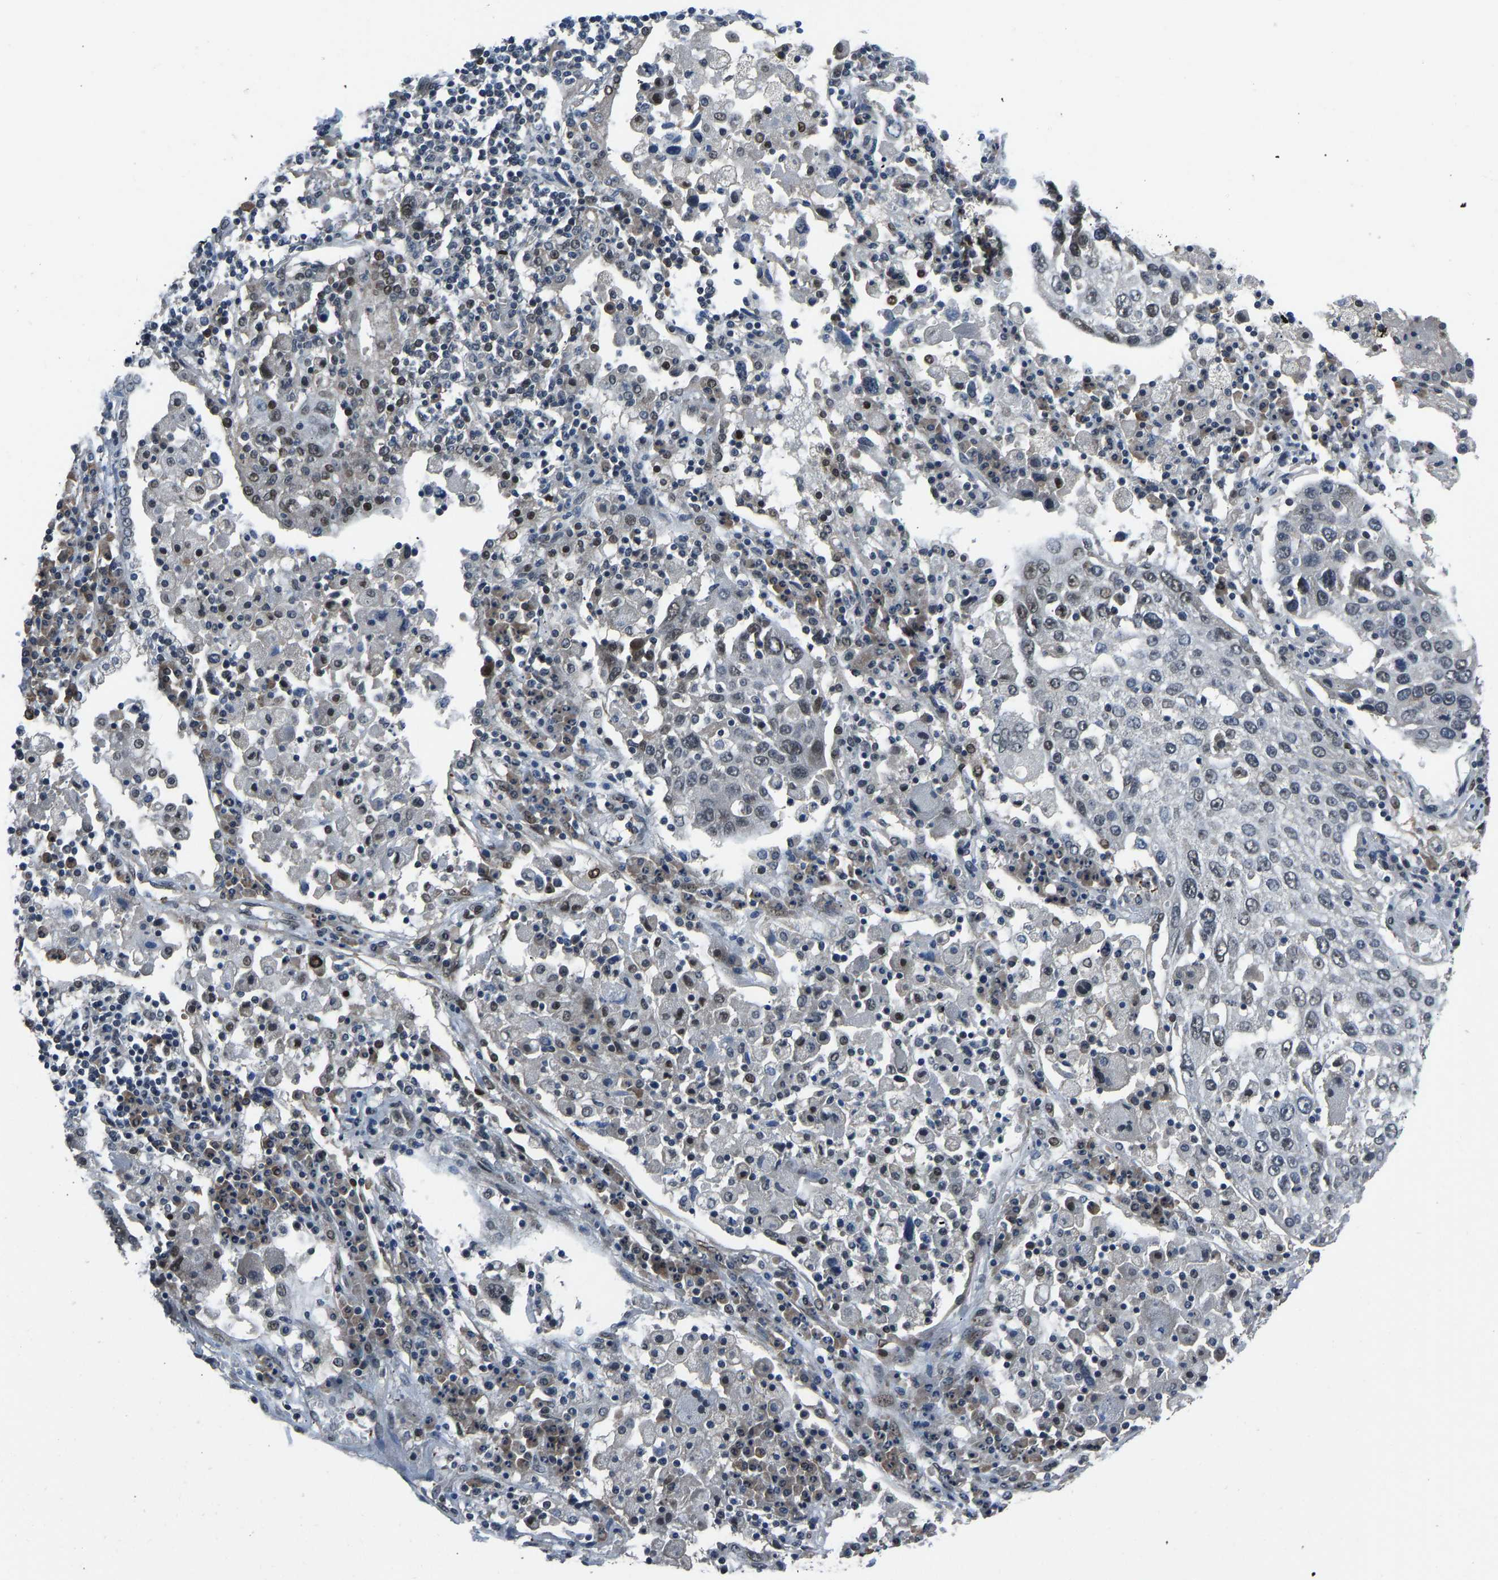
{"staining": {"intensity": "moderate", "quantity": "<25%", "location": "nuclear"}, "tissue": "lung cancer", "cell_type": "Tumor cells", "image_type": "cancer", "snomed": [{"axis": "morphology", "description": "Squamous cell carcinoma, NOS"}, {"axis": "topography", "description": "Lung"}], "caption": "DAB (3,3'-diaminobenzidine) immunohistochemical staining of lung cancer (squamous cell carcinoma) reveals moderate nuclear protein staining in about <25% of tumor cells.", "gene": "FOS", "patient": {"sex": "male", "age": 65}}